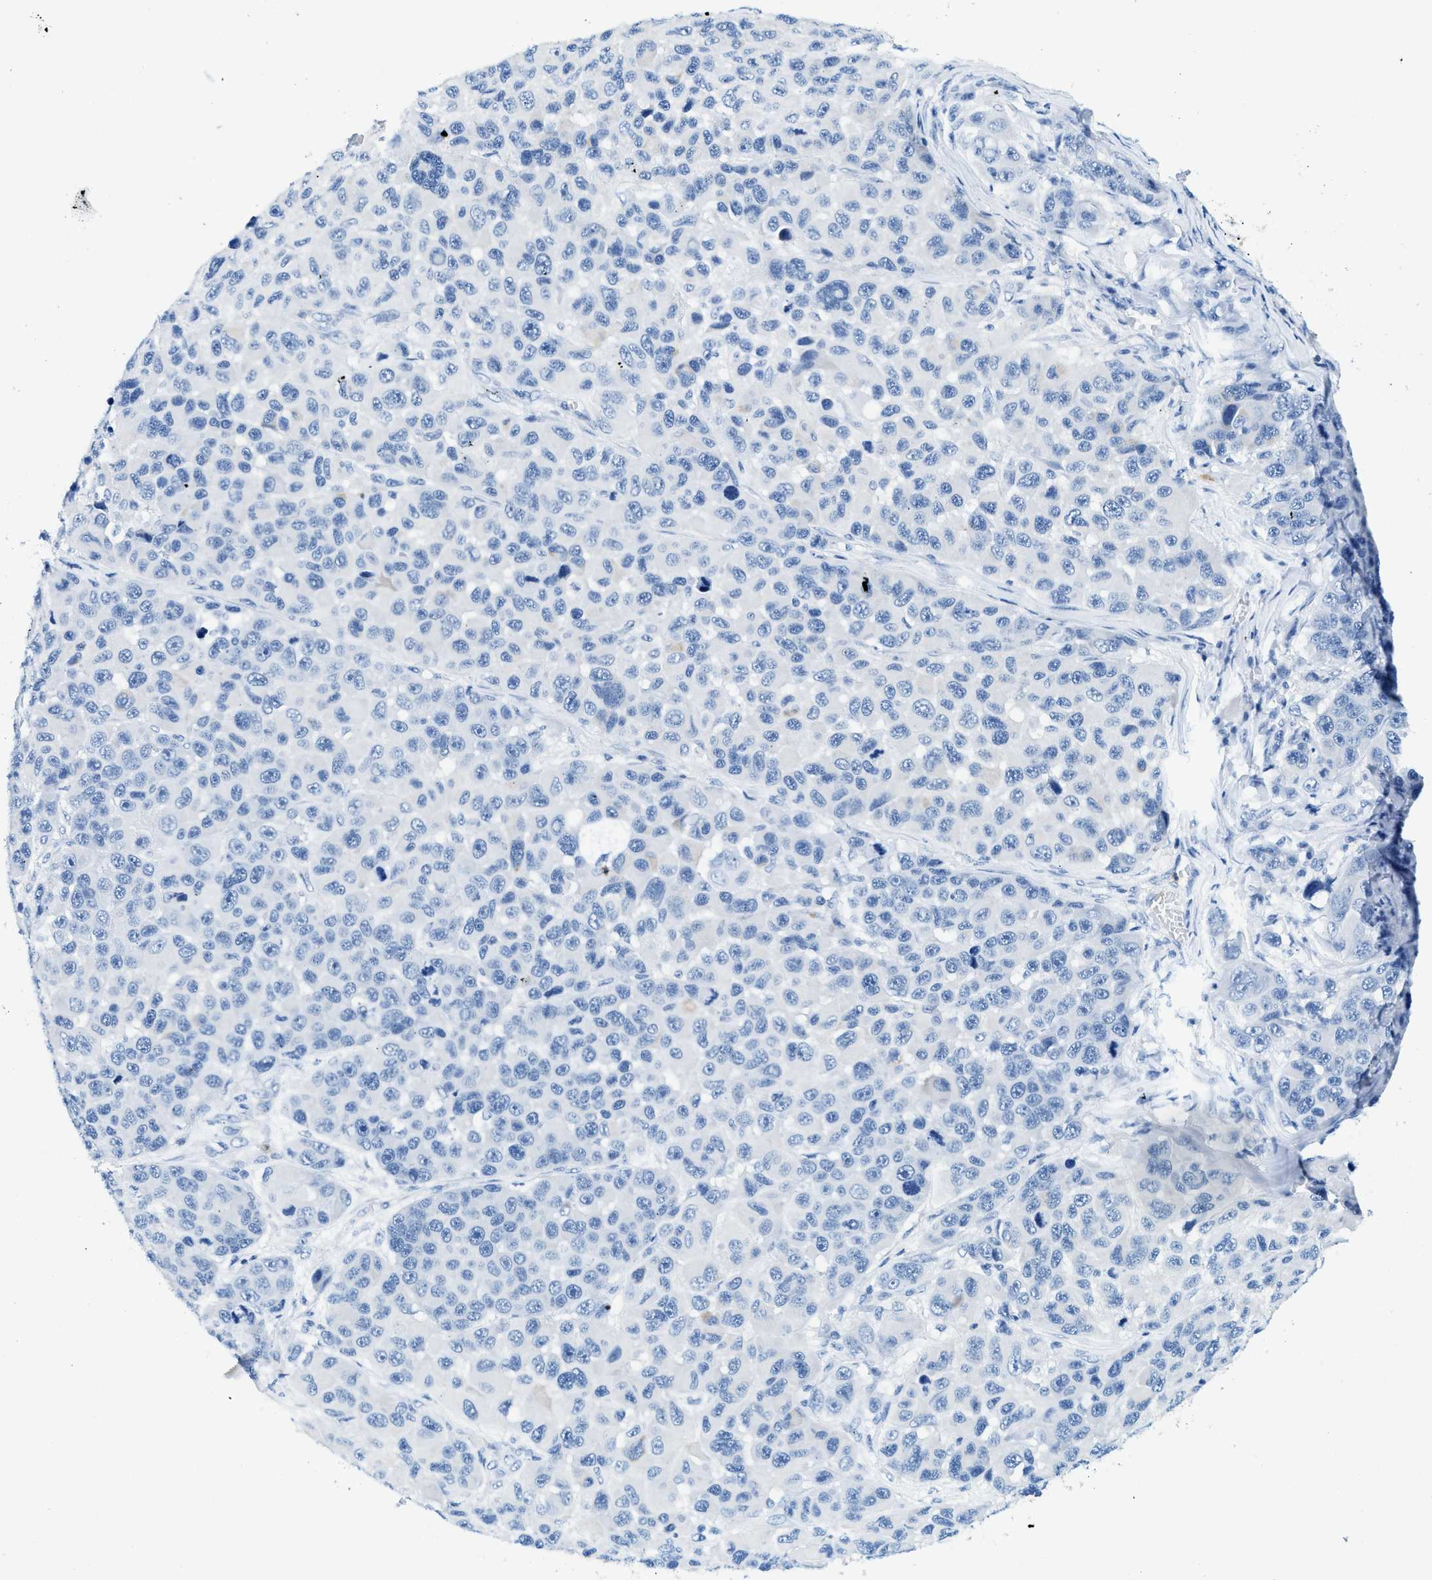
{"staining": {"intensity": "negative", "quantity": "none", "location": "none"}, "tissue": "melanoma", "cell_type": "Tumor cells", "image_type": "cancer", "snomed": [{"axis": "morphology", "description": "Malignant melanoma, NOS"}, {"axis": "topography", "description": "Skin"}], "caption": "Tumor cells are negative for protein expression in human melanoma. The staining is performed using DAB (3,3'-diaminobenzidine) brown chromogen with nuclei counter-stained in using hematoxylin.", "gene": "ZDHHC13", "patient": {"sex": "male", "age": 53}}